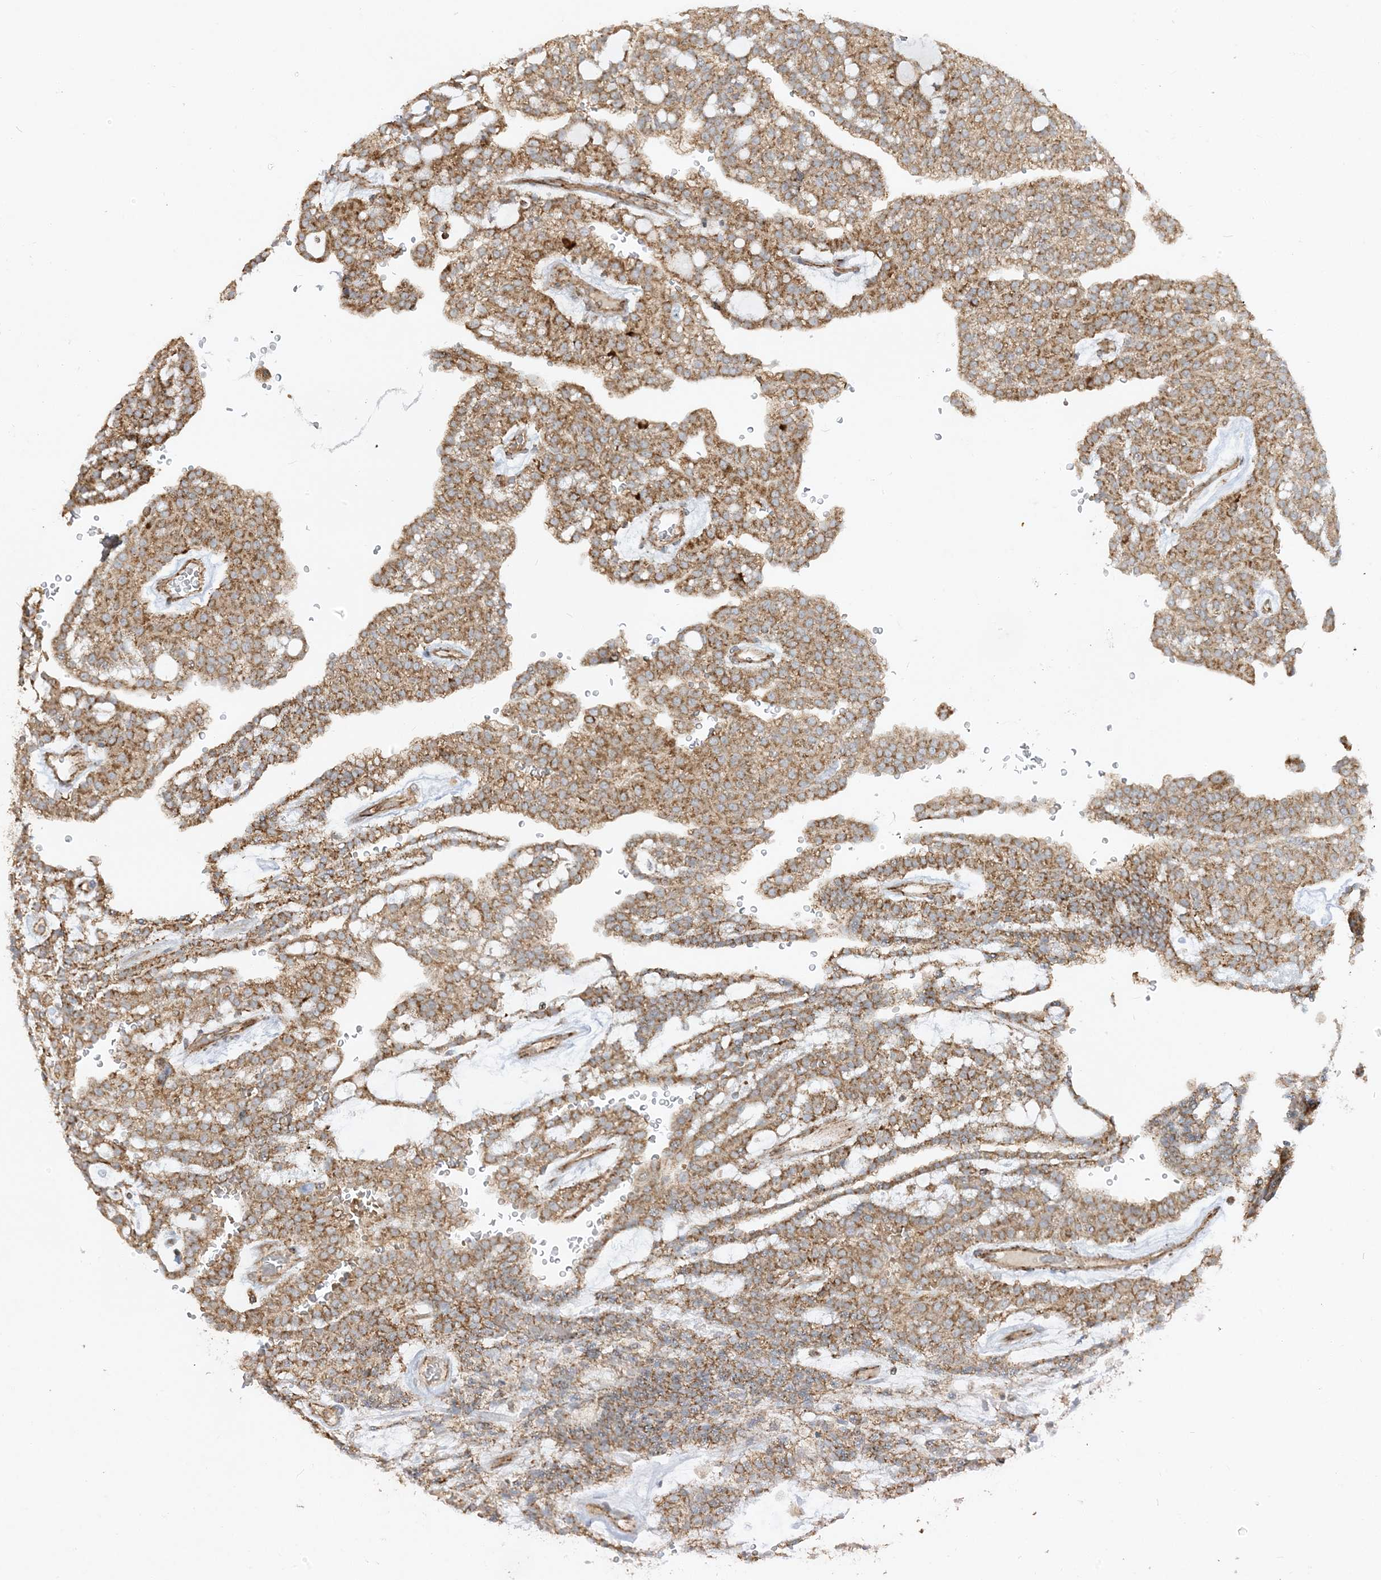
{"staining": {"intensity": "moderate", "quantity": ">75%", "location": "cytoplasmic/membranous"}, "tissue": "renal cancer", "cell_type": "Tumor cells", "image_type": "cancer", "snomed": [{"axis": "morphology", "description": "Adenocarcinoma, NOS"}, {"axis": "topography", "description": "Kidney"}], "caption": "Protein expression analysis of human renal cancer reveals moderate cytoplasmic/membranous expression in about >75% of tumor cells.", "gene": "AARS2", "patient": {"sex": "male", "age": 63}}